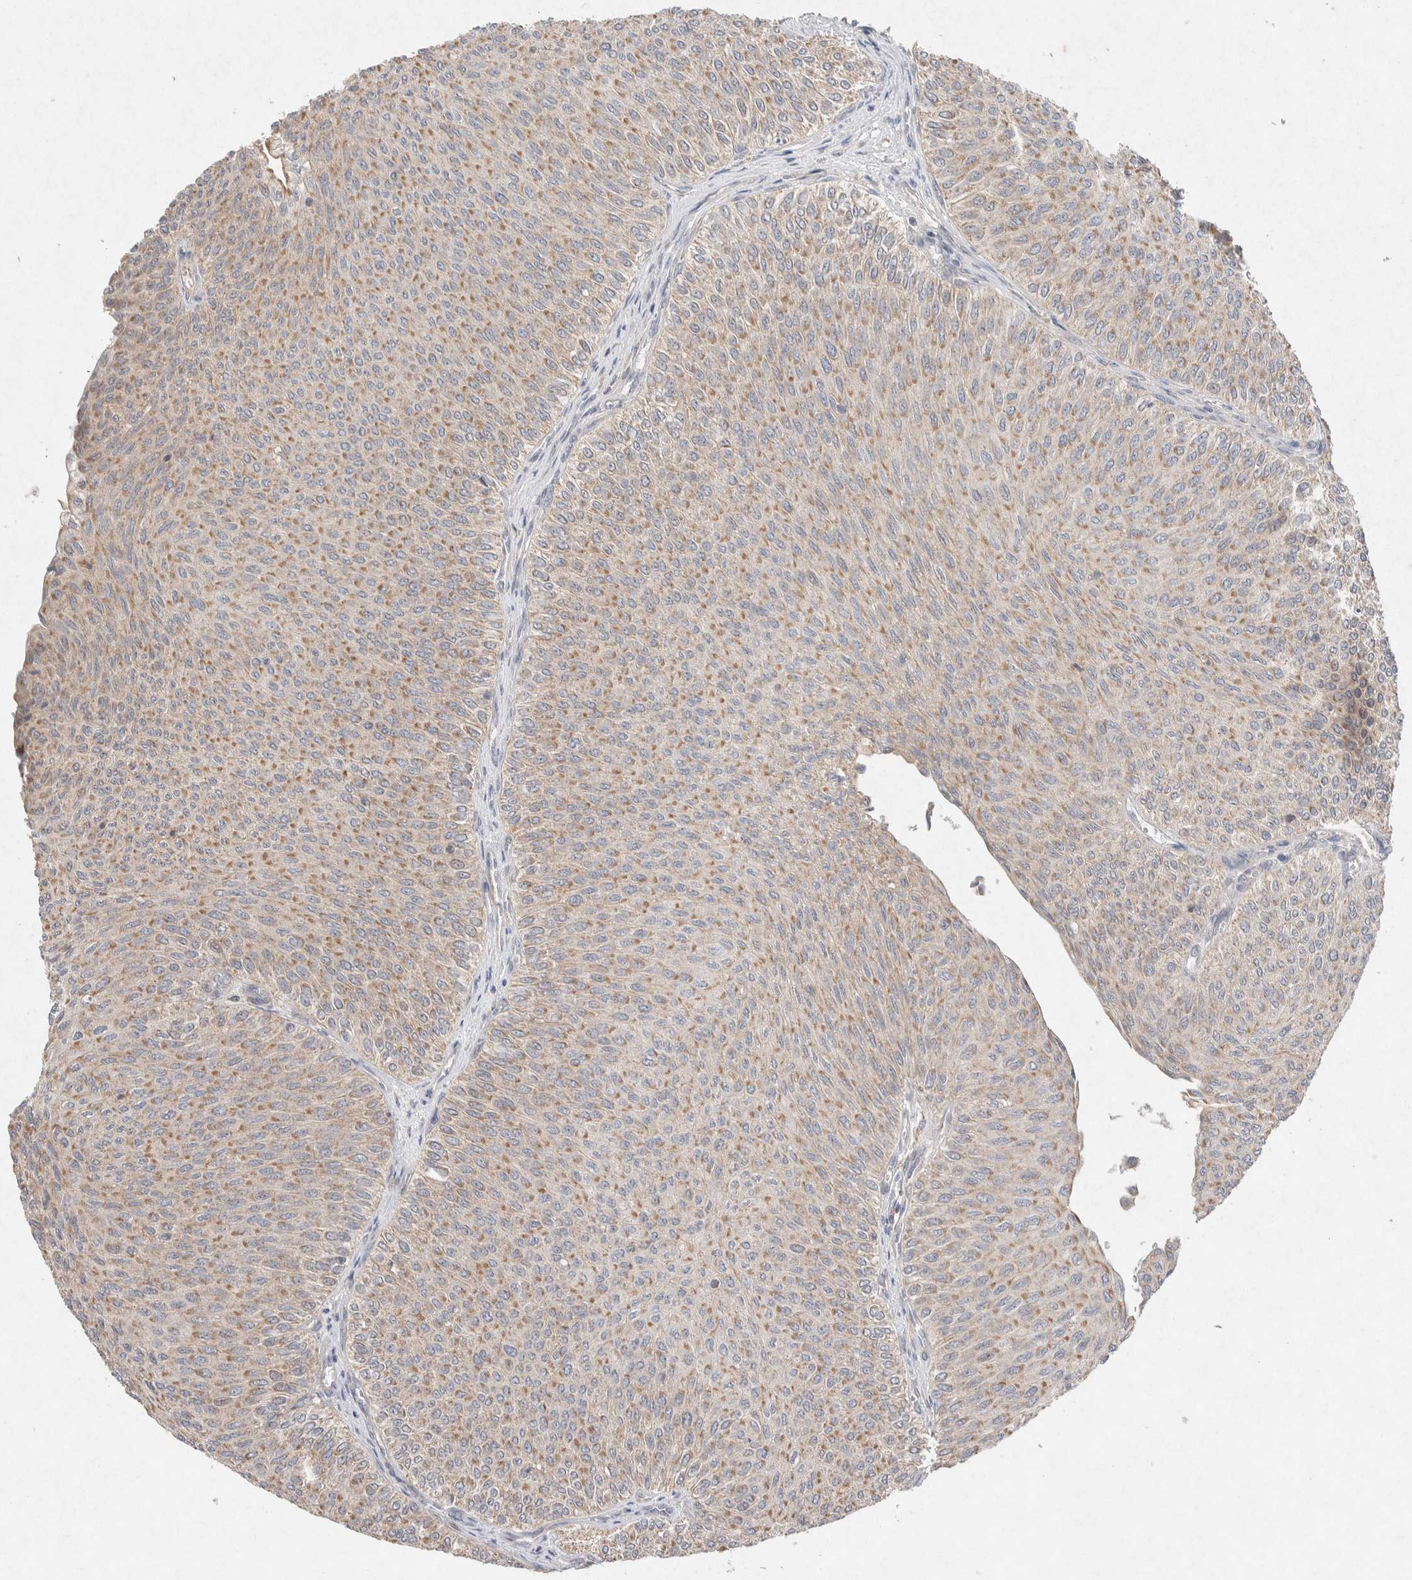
{"staining": {"intensity": "weak", "quantity": ">75%", "location": "cytoplasmic/membranous"}, "tissue": "urothelial cancer", "cell_type": "Tumor cells", "image_type": "cancer", "snomed": [{"axis": "morphology", "description": "Urothelial carcinoma, Low grade"}, {"axis": "topography", "description": "Urinary bladder"}], "caption": "An image of human low-grade urothelial carcinoma stained for a protein exhibits weak cytoplasmic/membranous brown staining in tumor cells. (DAB (3,3'-diaminobenzidine) IHC with brightfield microscopy, high magnification).", "gene": "CMTM4", "patient": {"sex": "male", "age": 78}}